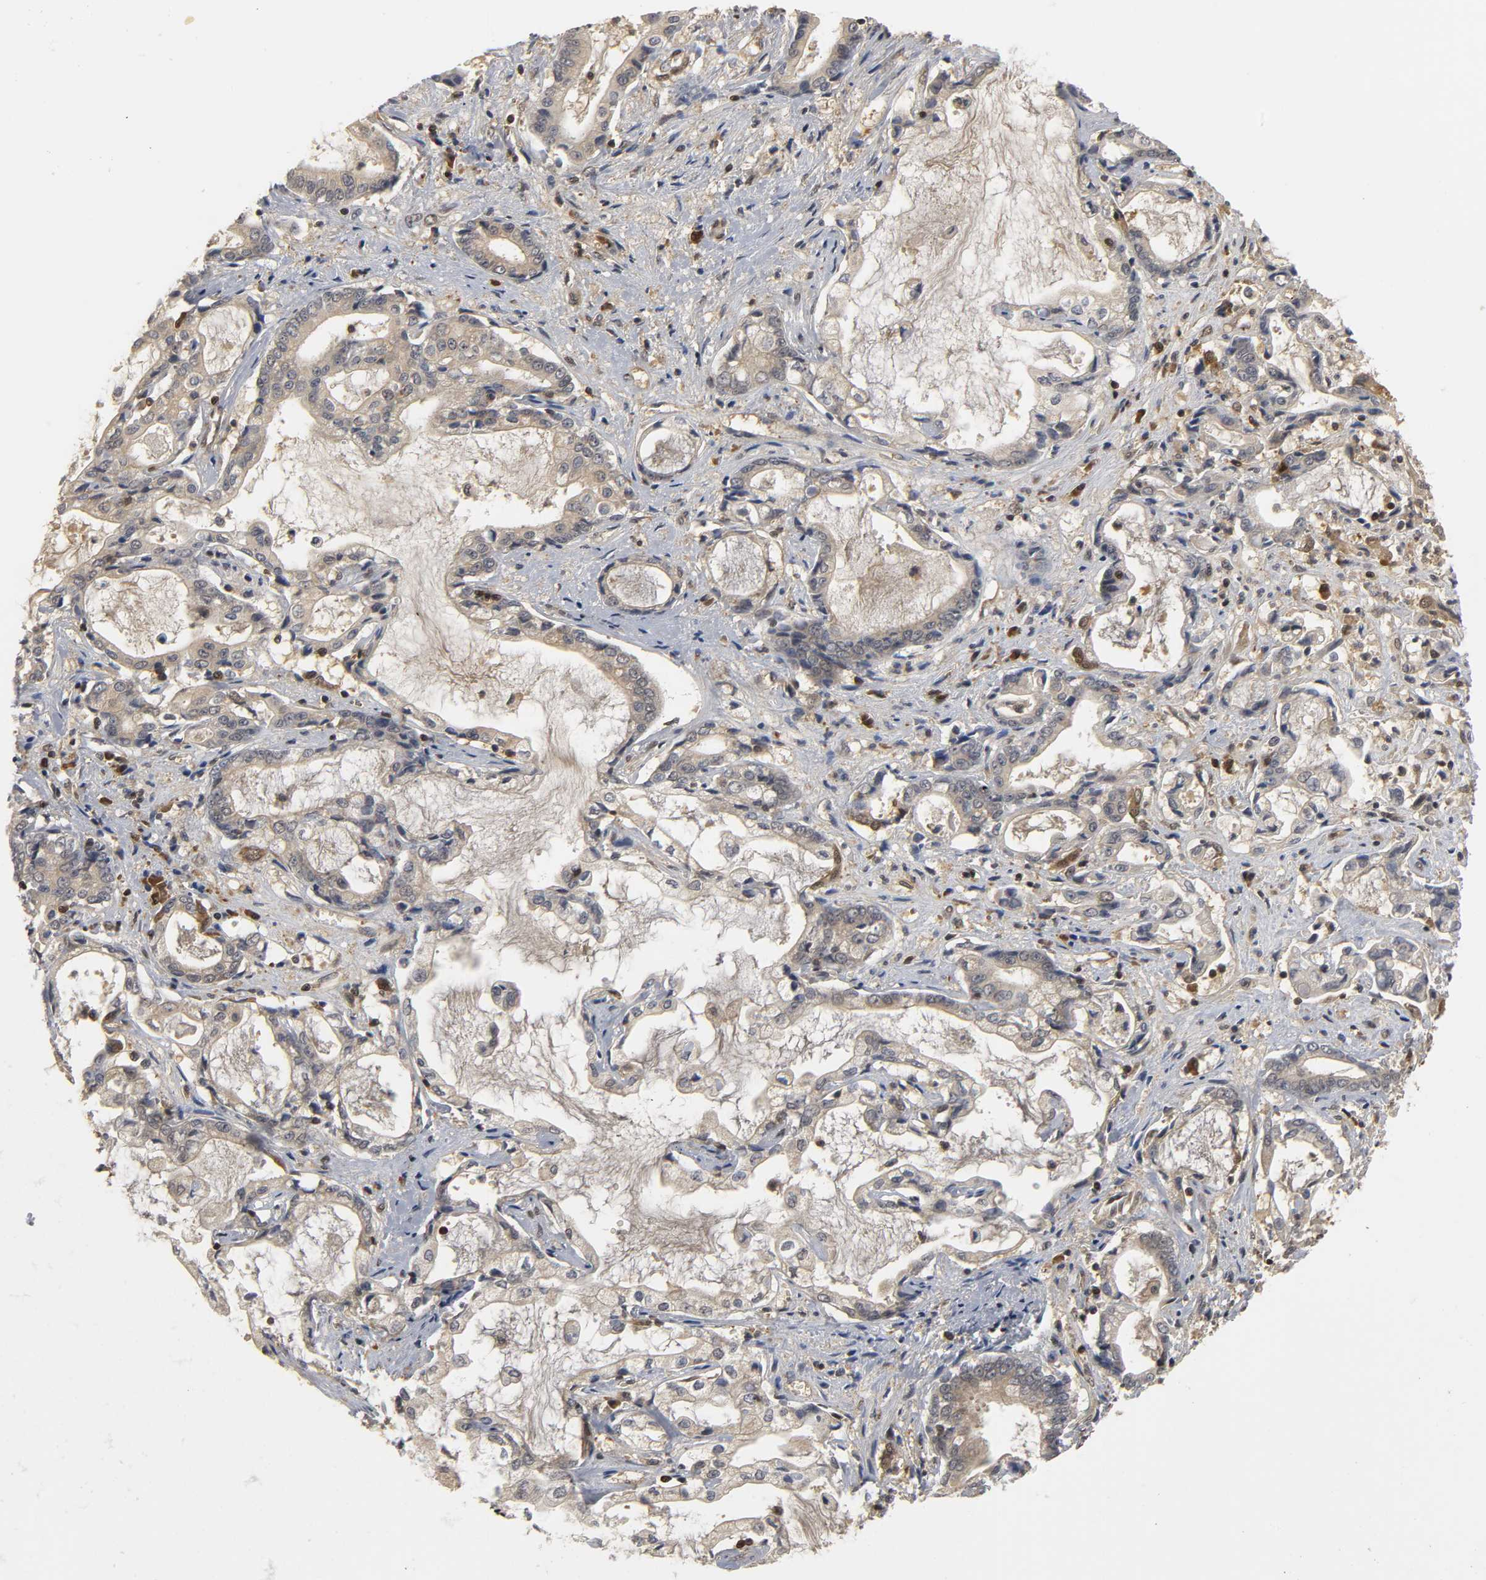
{"staining": {"intensity": "weak", "quantity": ">75%", "location": "cytoplasmic/membranous"}, "tissue": "liver cancer", "cell_type": "Tumor cells", "image_type": "cancer", "snomed": [{"axis": "morphology", "description": "Cholangiocarcinoma"}, {"axis": "topography", "description": "Liver"}], "caption": "Liver cancer stained with a protein marker demonstrates weak staining in tumor cells.", "gene": "PARK7", "patient": {"sex": "male", "age": 57}}